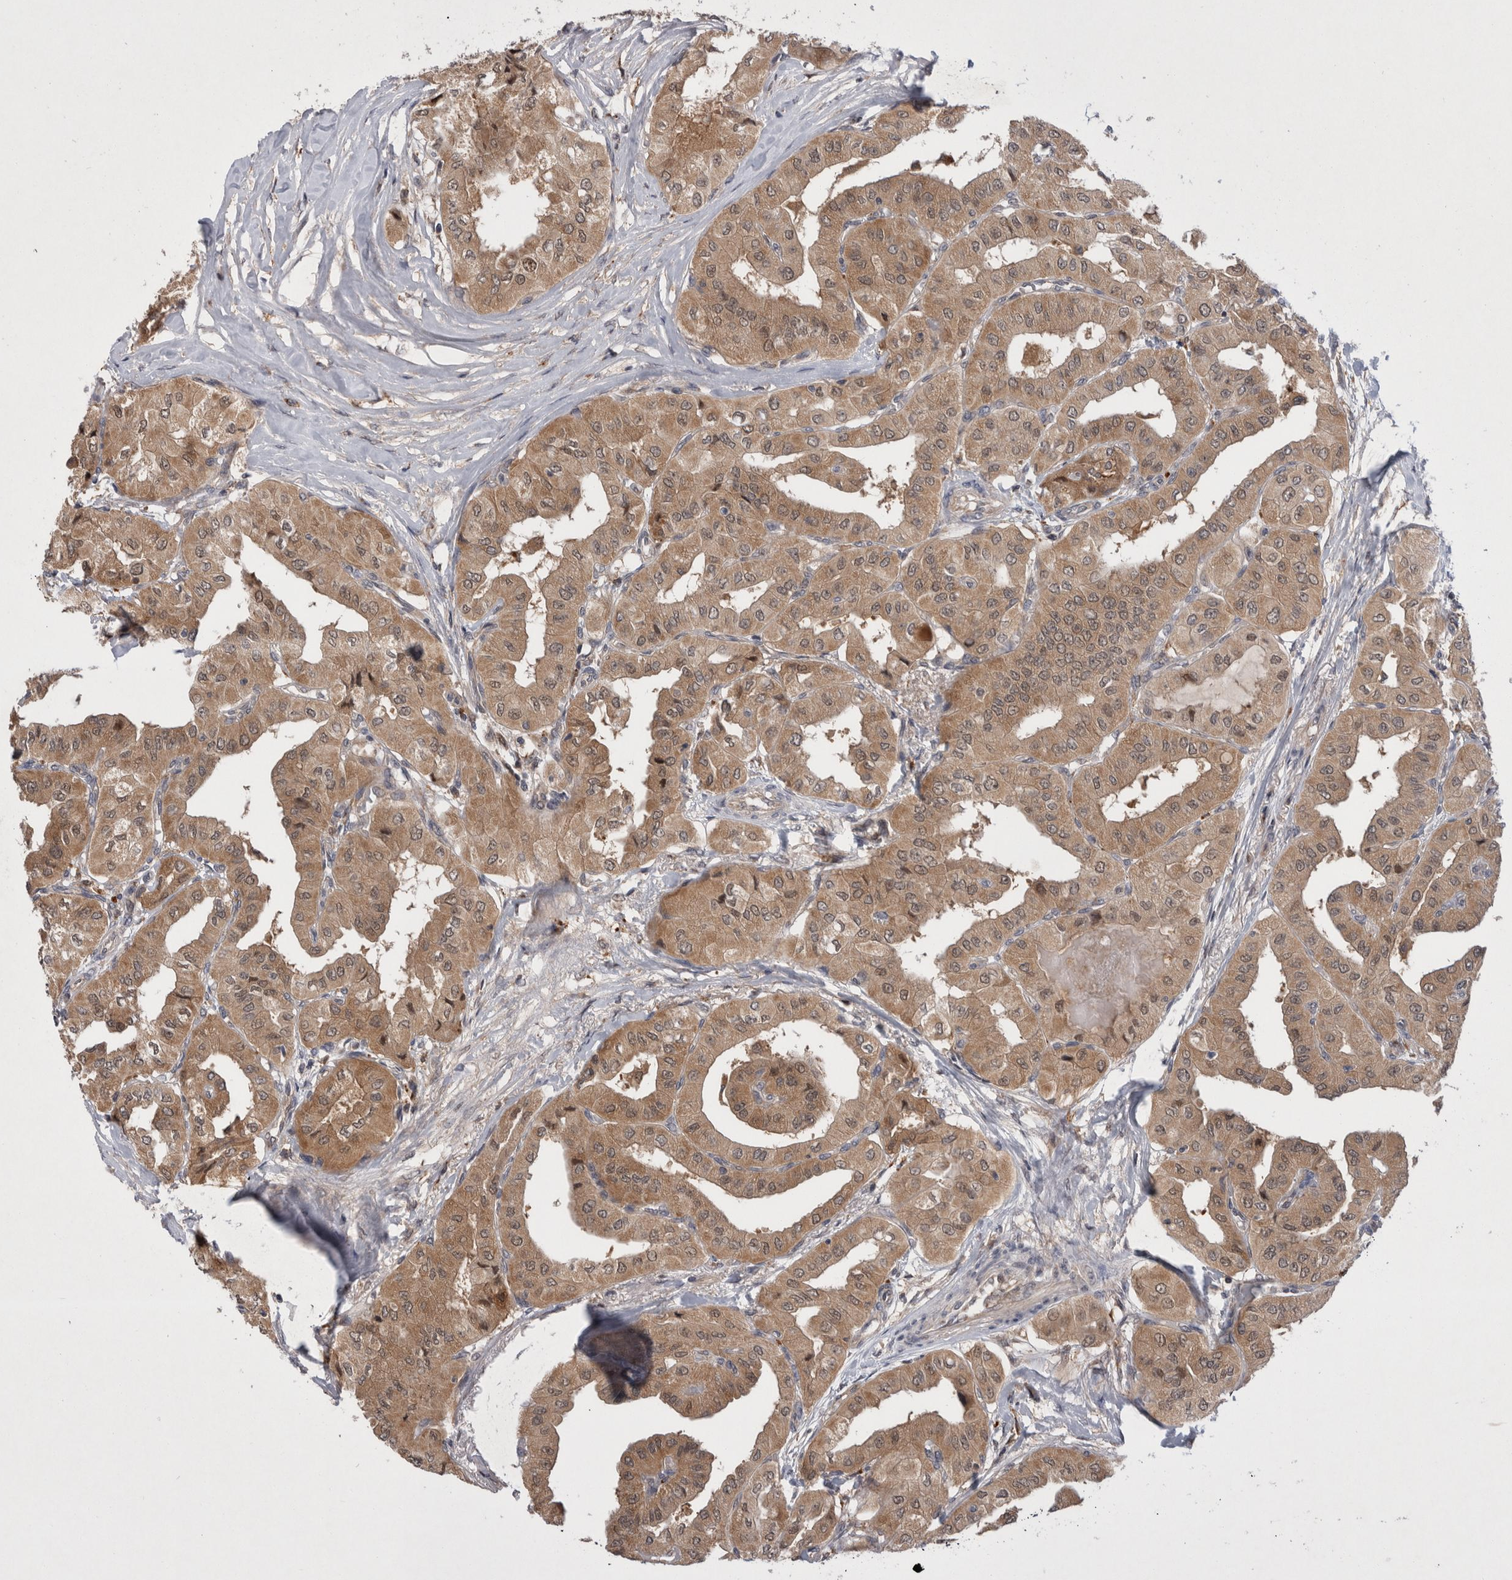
{"staining": {"intensity": "moderate", "quantity": ">75%", "location": "cytoplasmic/membranous"}, "tissue": "thyroid cancer", "cell_type": "Tumor cells", "image_type": "cancer", "snomed": [{"axis": "morphology", "description": "Papillary adenocarcinoma, NOS"}, {"axis": "topography", "description": "Thyroid gland"}], "caption": "Protein staining exhibits moderate cytoplasmic/membranous staining in about >75% of tumor cells in thyroid papillary adenocarcinoma.", "gene": "MRPL37", "patient": {"sex": "female", "age": 59}}